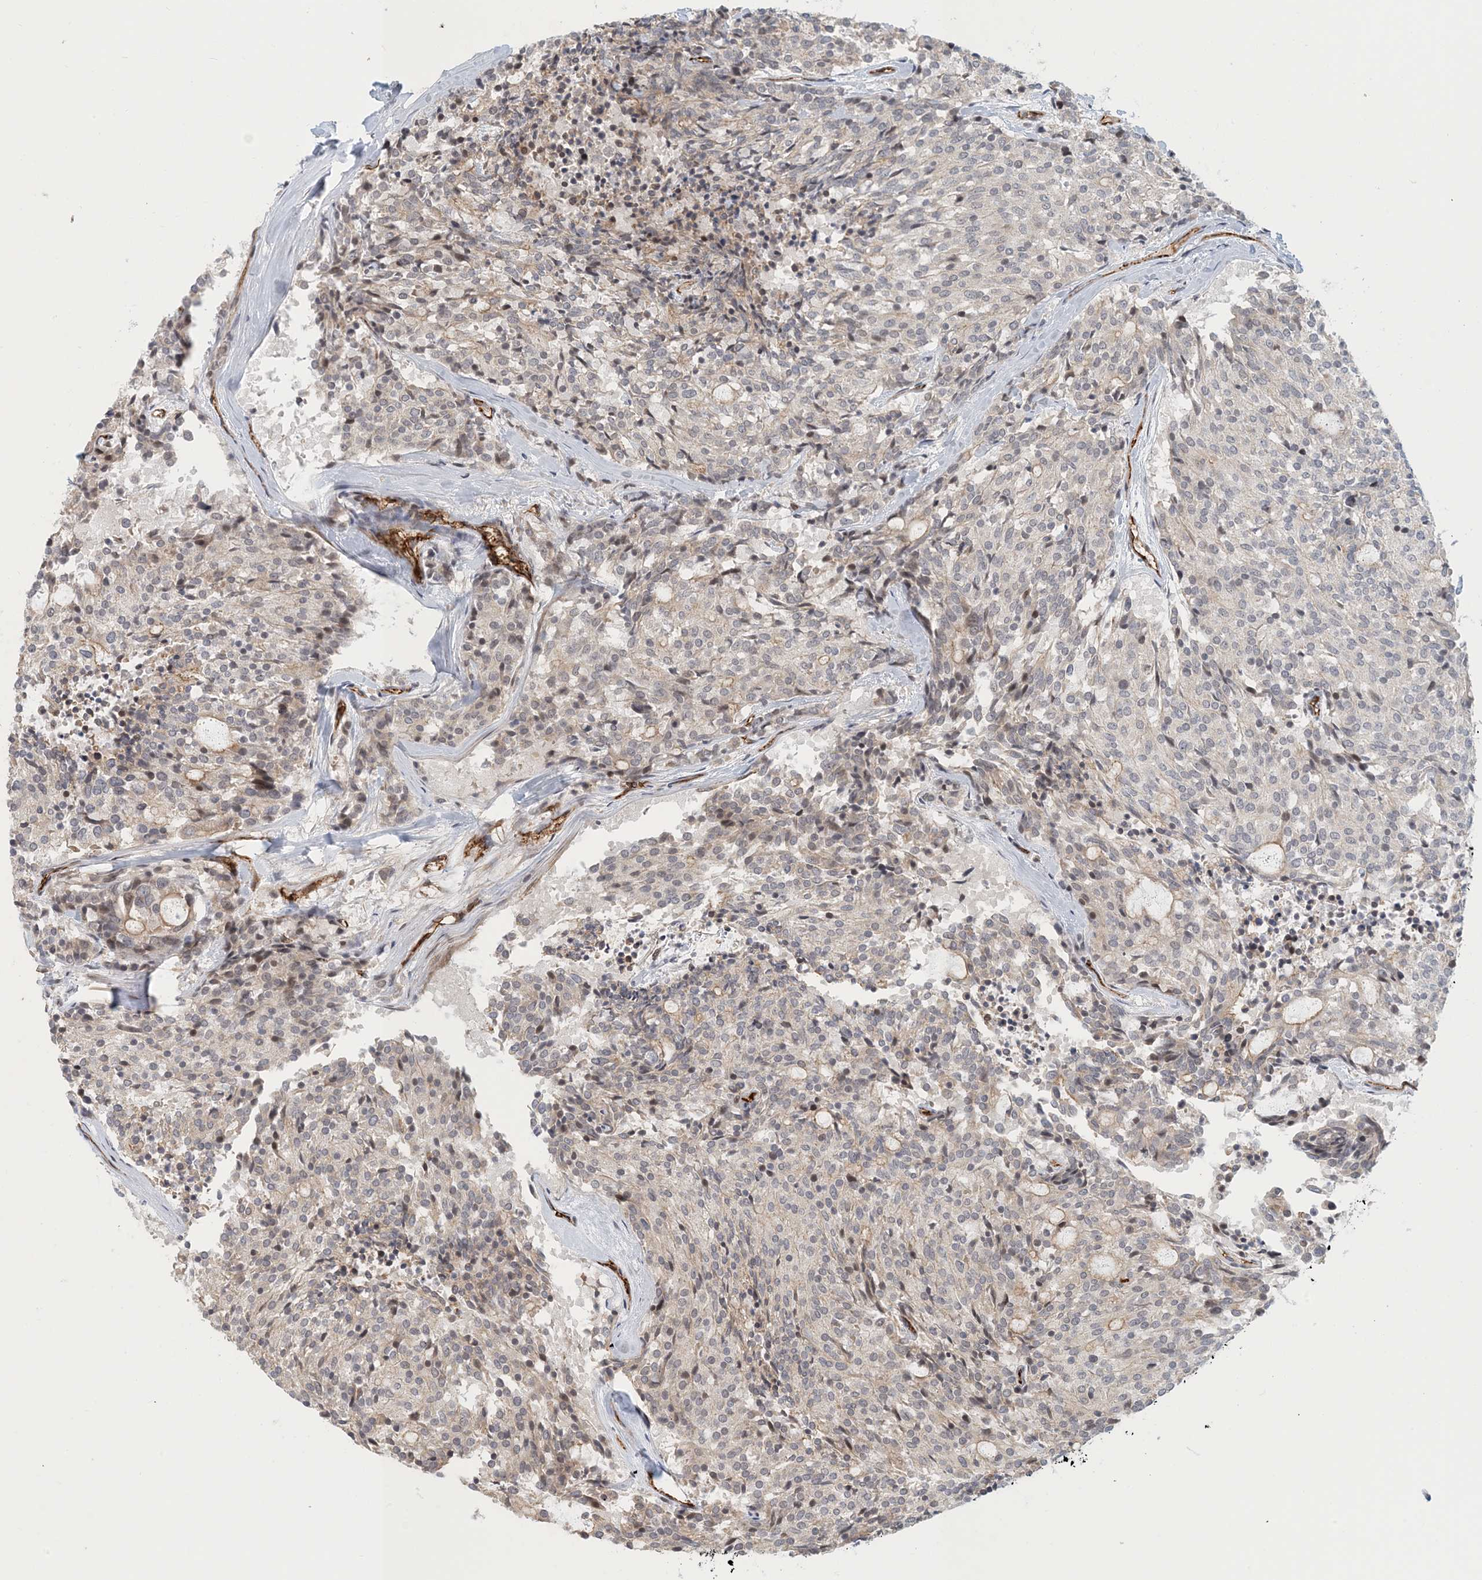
{"staining": {"intensity": "negative", "quantity": "none", "location": "none"}, "tissue": "carcinoid", "cell_type": "Tumor cells", "image_type": "cancer", "snomed": [{"axis": "morphology", "description": "Carcinoid, malignant, NOS"}, {"axis": "topography", "description": "Pancreas"}], "caption": "DAB immunohistochemical staining of human carcinoid (malignant) shows no significant positivity in tumor cells.", "gene": "MAPKBP1", "patient": {"sex": "female", "age": 54}}